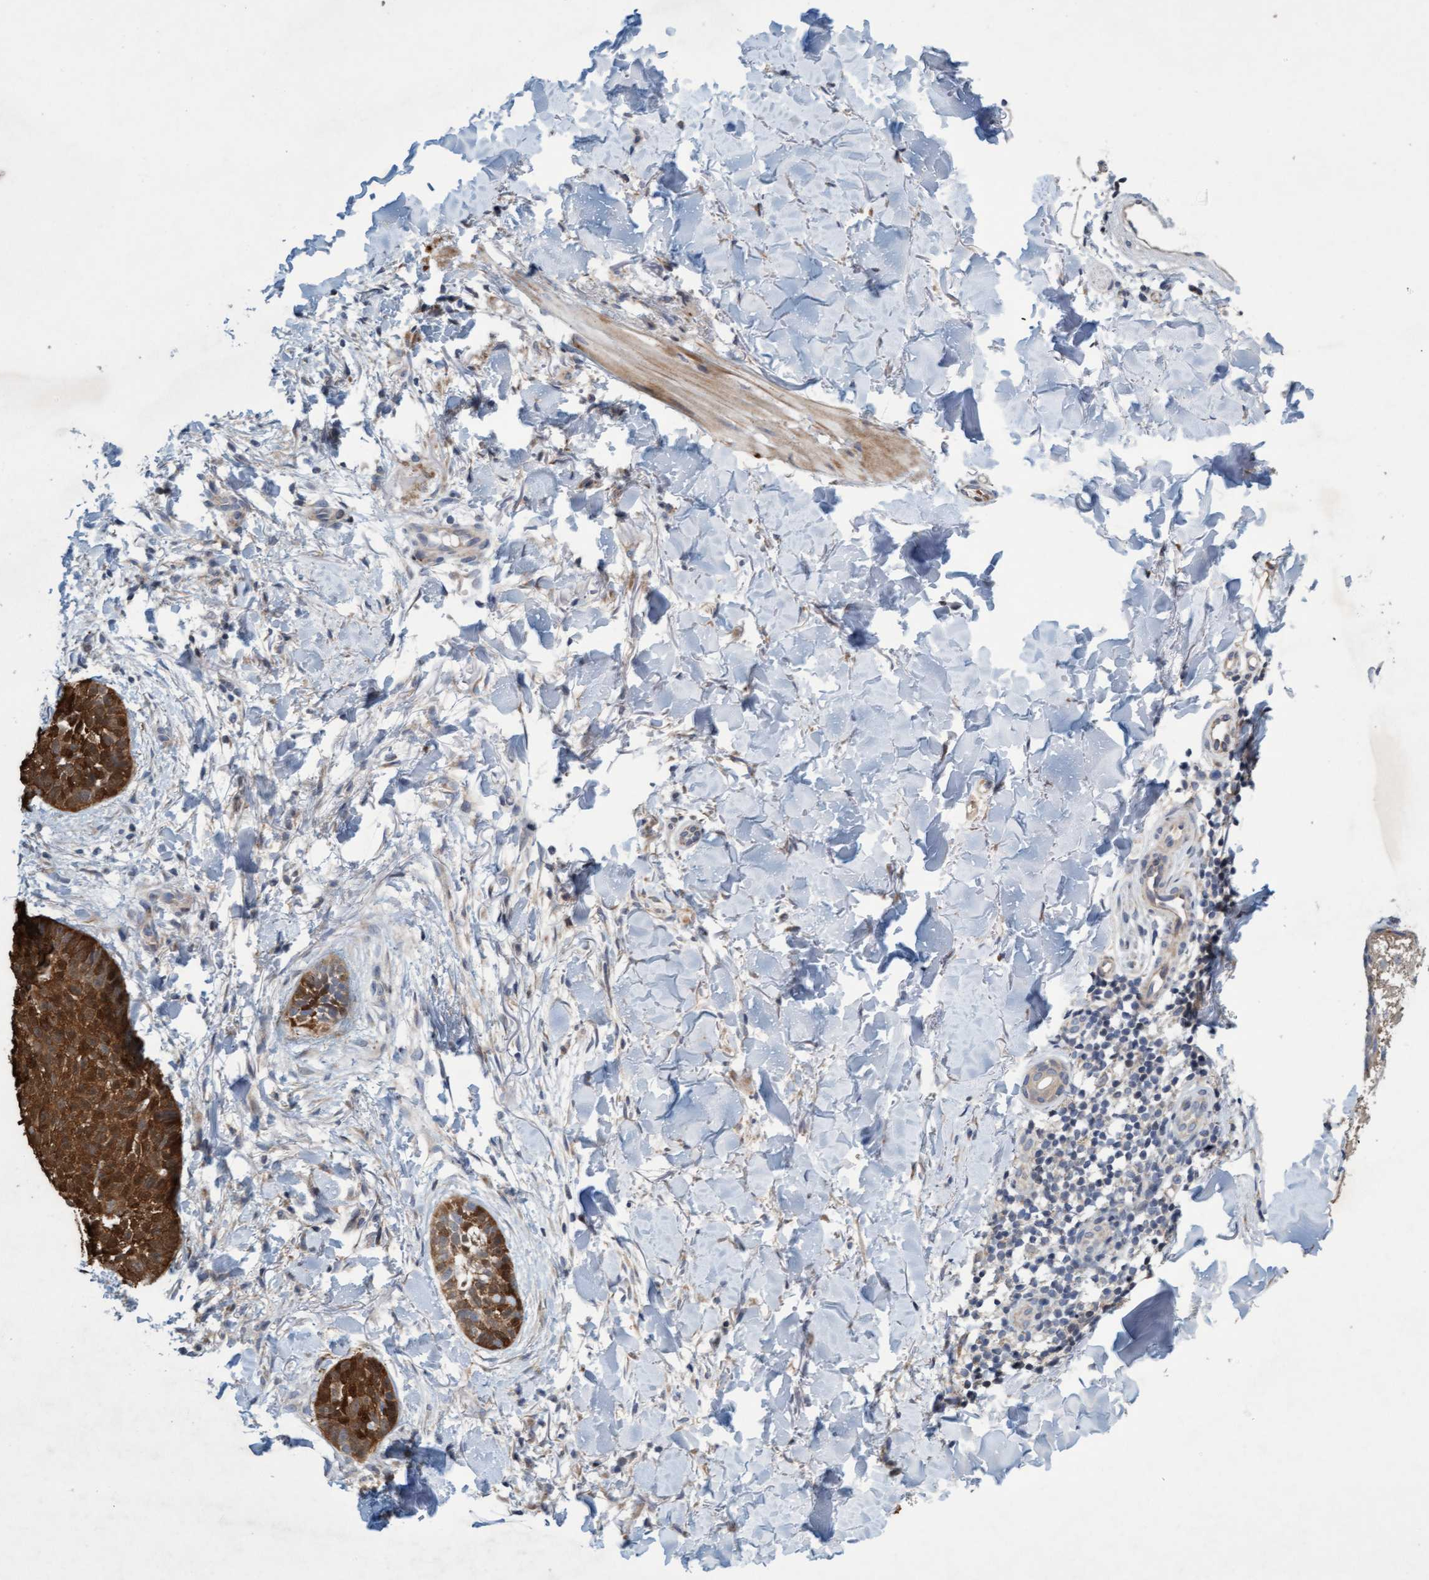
{"staining": {"intensity": "strong", "quantity": ">75%", "location": "cytoplasmic/membranous"}, "tissue": "skin cancer", "cell_type": "Tumor cells", "image_type": "cancer", "snomed": [{"axis": "morphology", "description": "Normal tissue, NOS"}, {"axis": "morphology", "description": "Basal cell carcinoma"}, {"axis": "topography", "description": "Skin"}], "caption": "The micrograph reveals staining of skin basal cell carcinoma, revealing strong cytoplasmic/membranous protein staining (brown color) within tumor cells. (DAB = brown stain, brightfield microscopy at high magnification).", "gene": "DDHD2", "patient": {"sex": "male", "age": 67}}